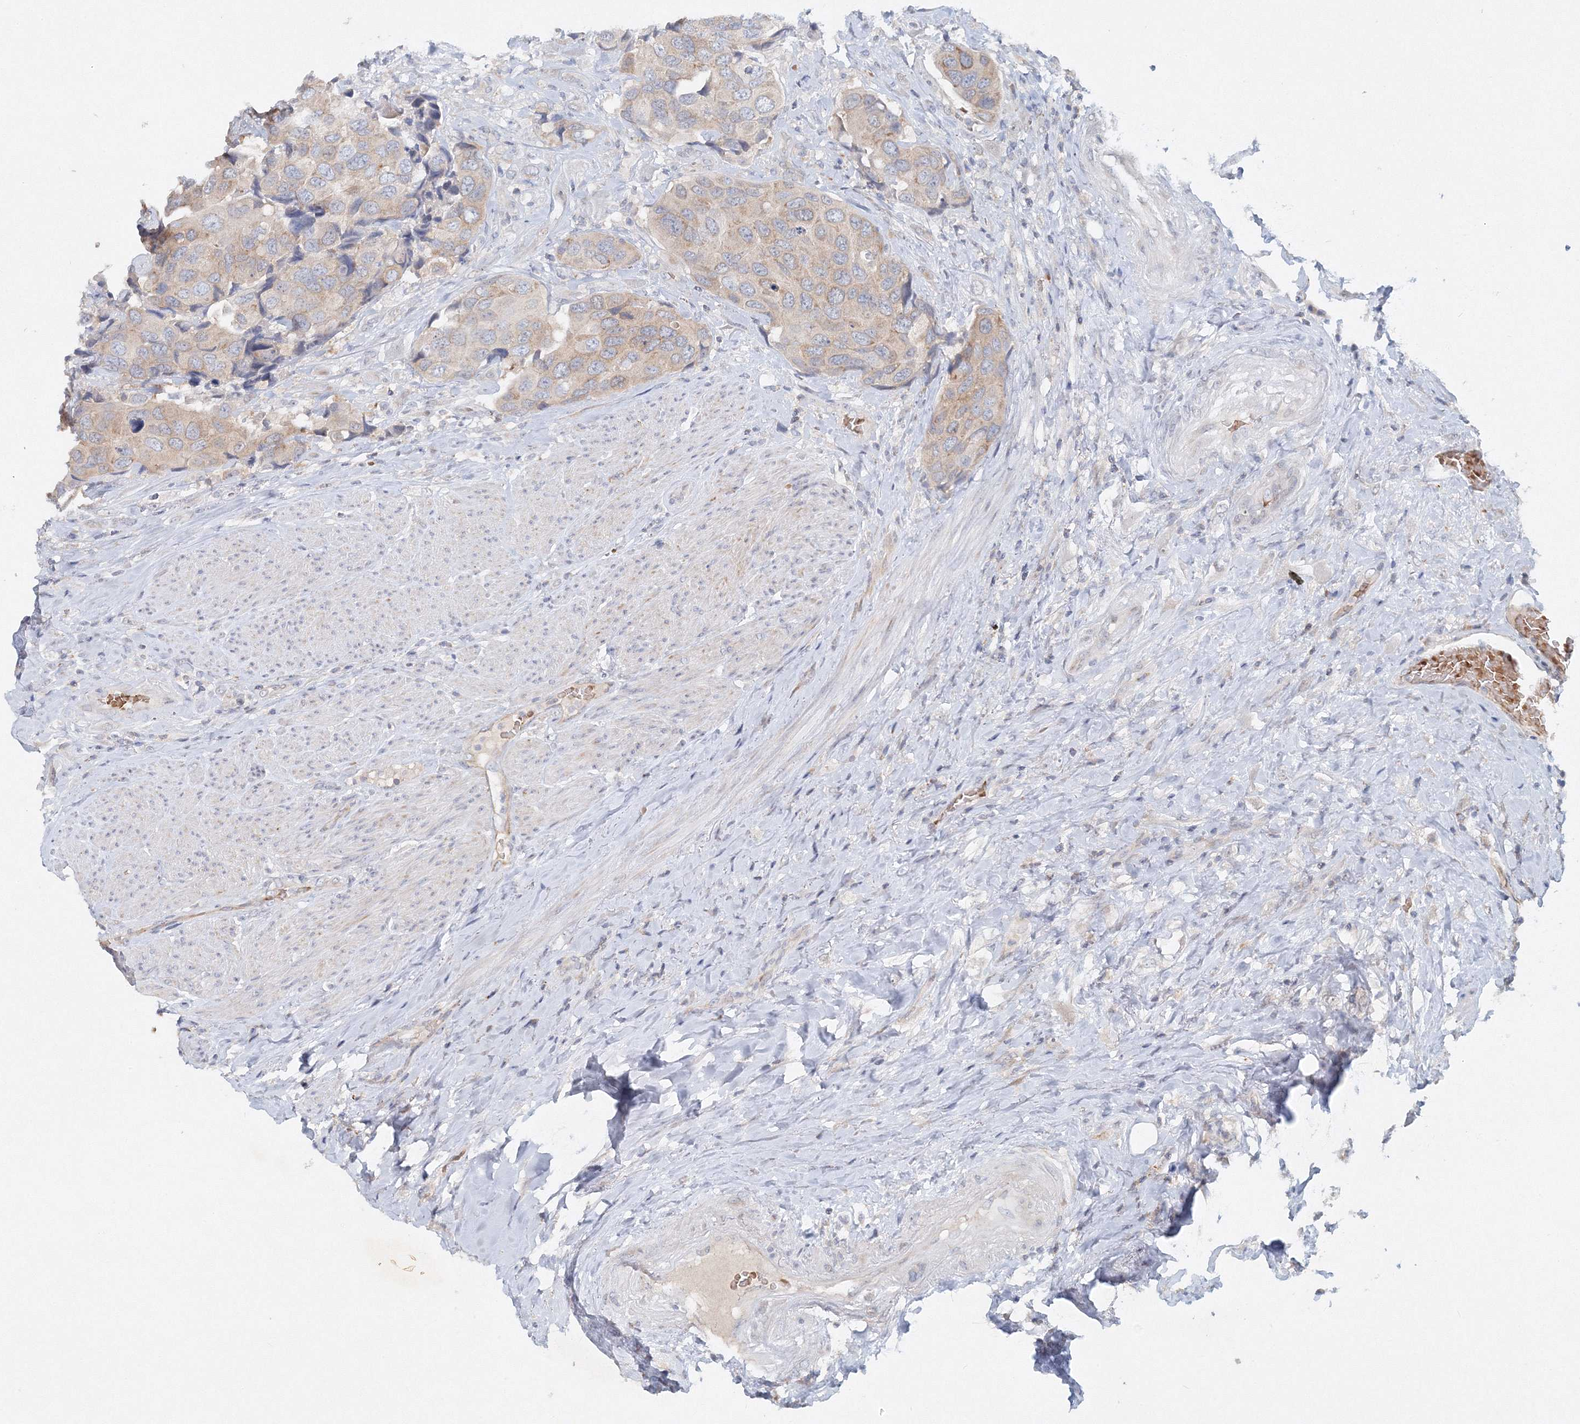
{"staining": {"intensity": "weak", "quantity": "<25%", "location": "cytoplasmic/membranous"}, "tissue": "urothelial cancer", "cell_type": "Tumor cells", "image_type": "cancer", "snomed": [{"axis": "morphology", "description": "Urothelial carcinoma, High grade"}, {"axis": "topography", "description": "Urinary bladder"}], "caption": "This is an IHC photomicrograph of human urothelial cancer. There is no expression in tumor cells.", "gene": "SH3BP5", "patient": {"sex": "male", "age": 74}}